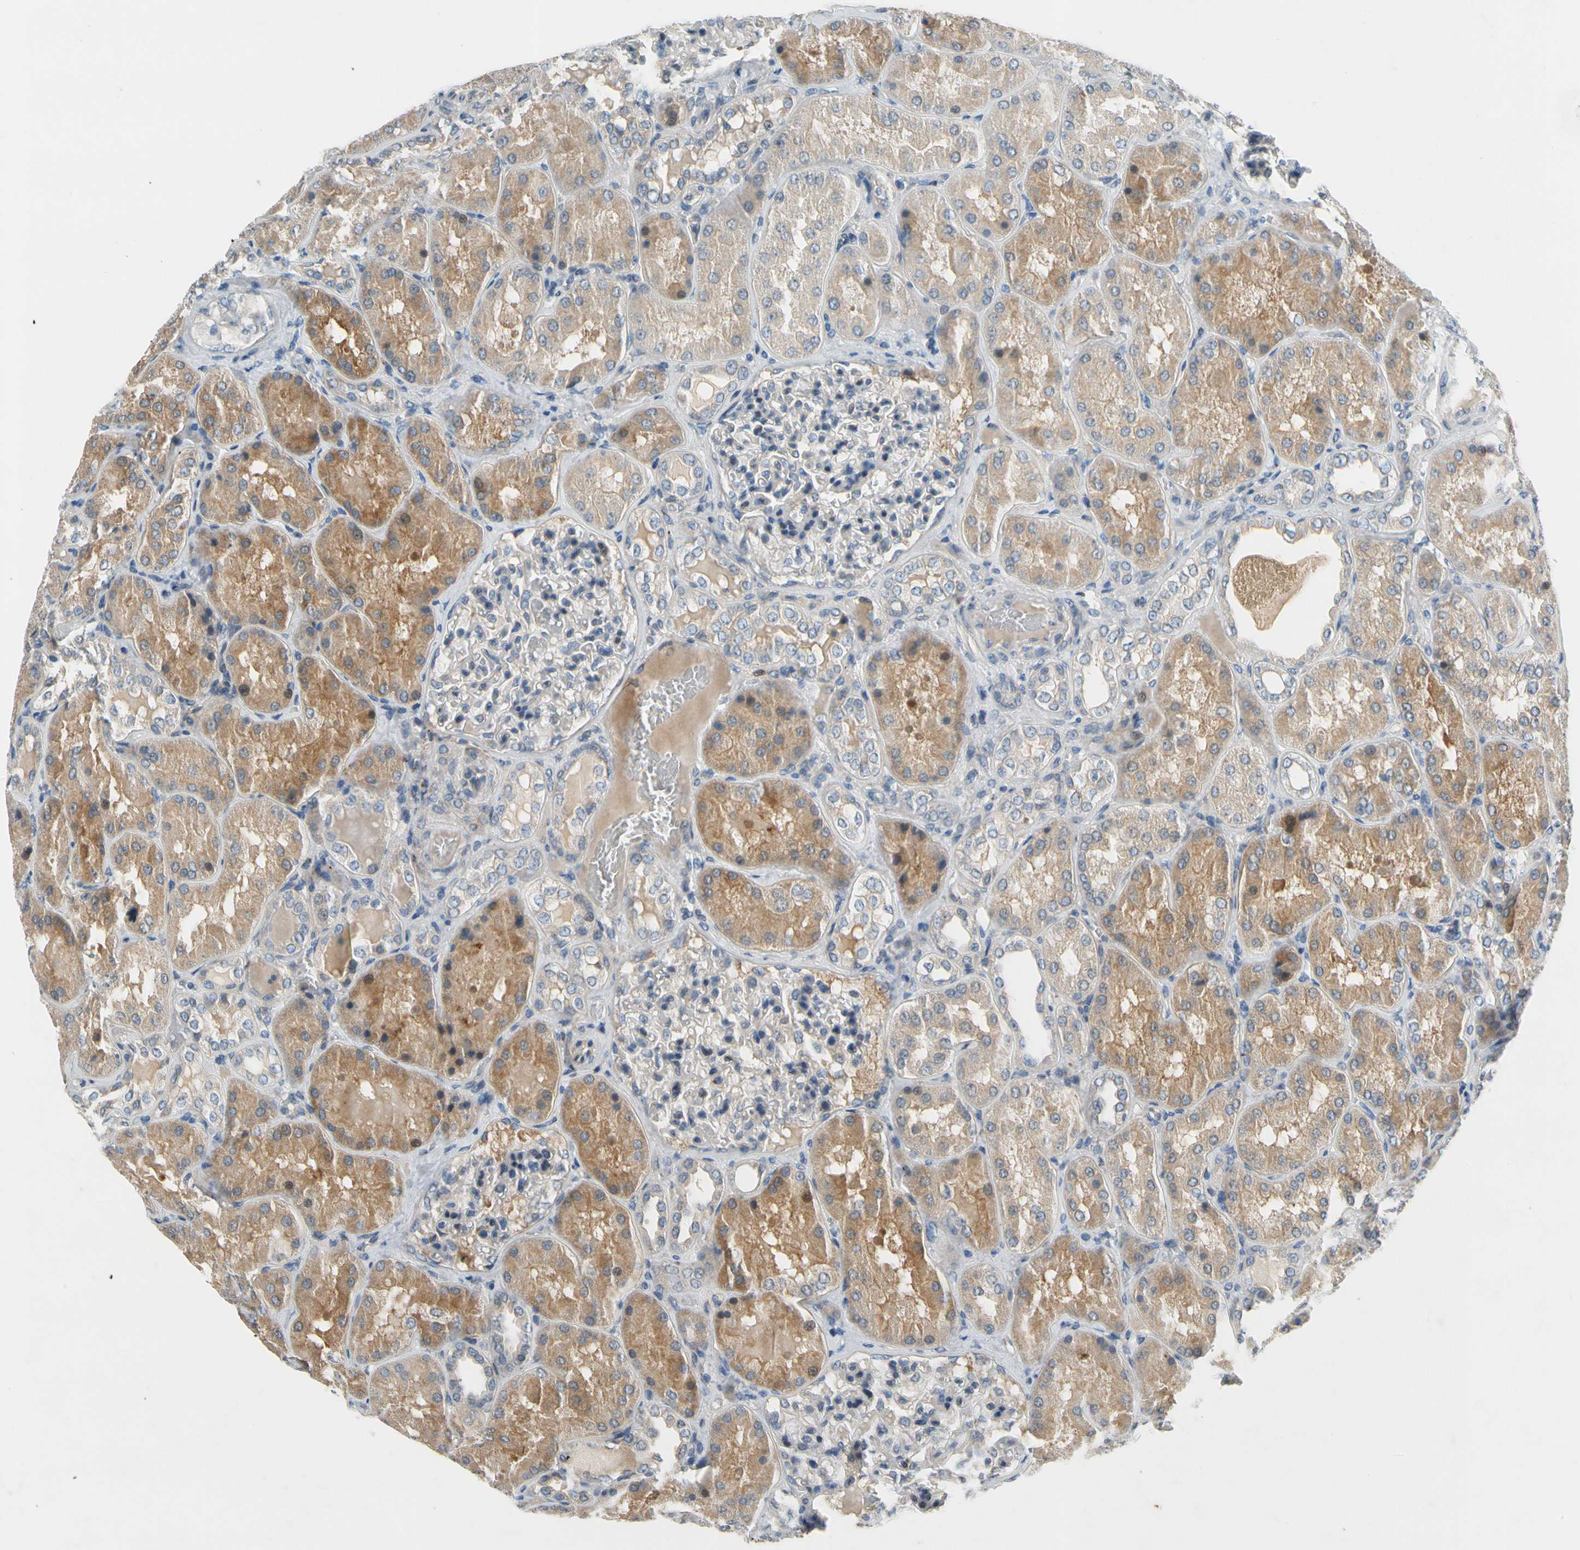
{"staining": {"intensity": "weak", "quantity": "<25%", "location": "cytoplasmic/membranous"}, "tissue": "kidney", "cell_type": "Cells in glomeruli", "image_type": "normal", "snomed": [{"axis": "morphology", "description": "Normal tissue, NOS"}, {"axis": "topography", "description": "Kidney"}], "caption": "Immunohistochemical staining of benign human kidney demonstrates no significant staining in cells in glomeruli.", "gene": "PIP5K1B", "patient": {"sex": "female", "age": 56}}